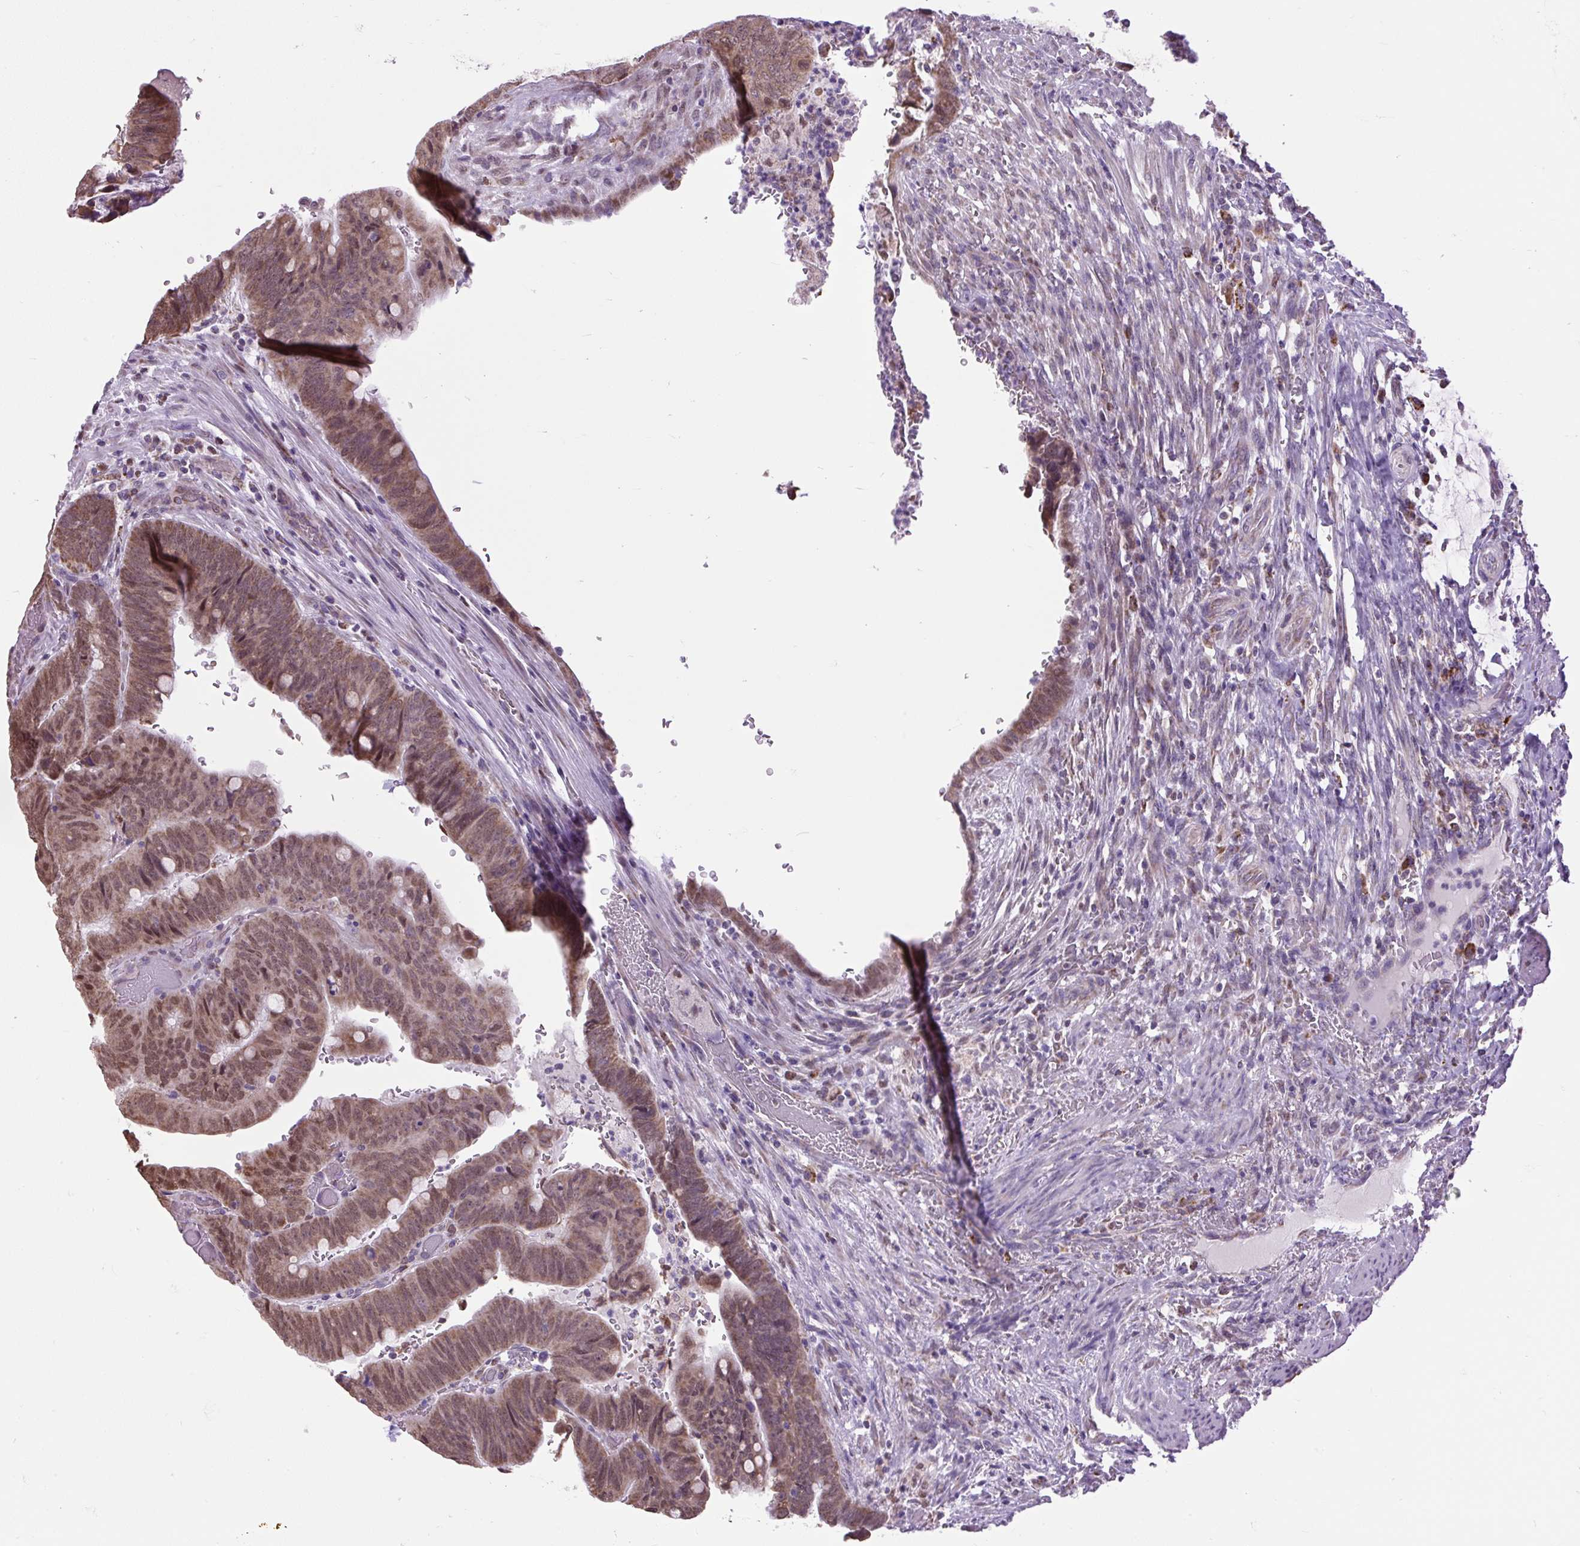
{"staining": {"intensity": "moderate", "quantity": ">75%", "location": "cytoplasmic/membranous,nuclear"}, "tissue": "colorectal cancer", "cell_type": "Tumor cells", "image_type": "cancer", "snomed": [{"axis": "morphology", "description": "Normal tissue, NOS"}, {"axis": "morphology", "description": "Adenocarcinoma, NOS"}, {"axis": "topography", "description": "Rectum"}, {"axis": "topography", "description": "Peripheral nerve tissue"}], "caption": "Tumor cells display moderate cytoplasmic/membranous and nuclear positivity in approximately >75% of cells in colorectal cancer.", "gene": "SCO2", "patient": {"sex": "male", "age": 92}}